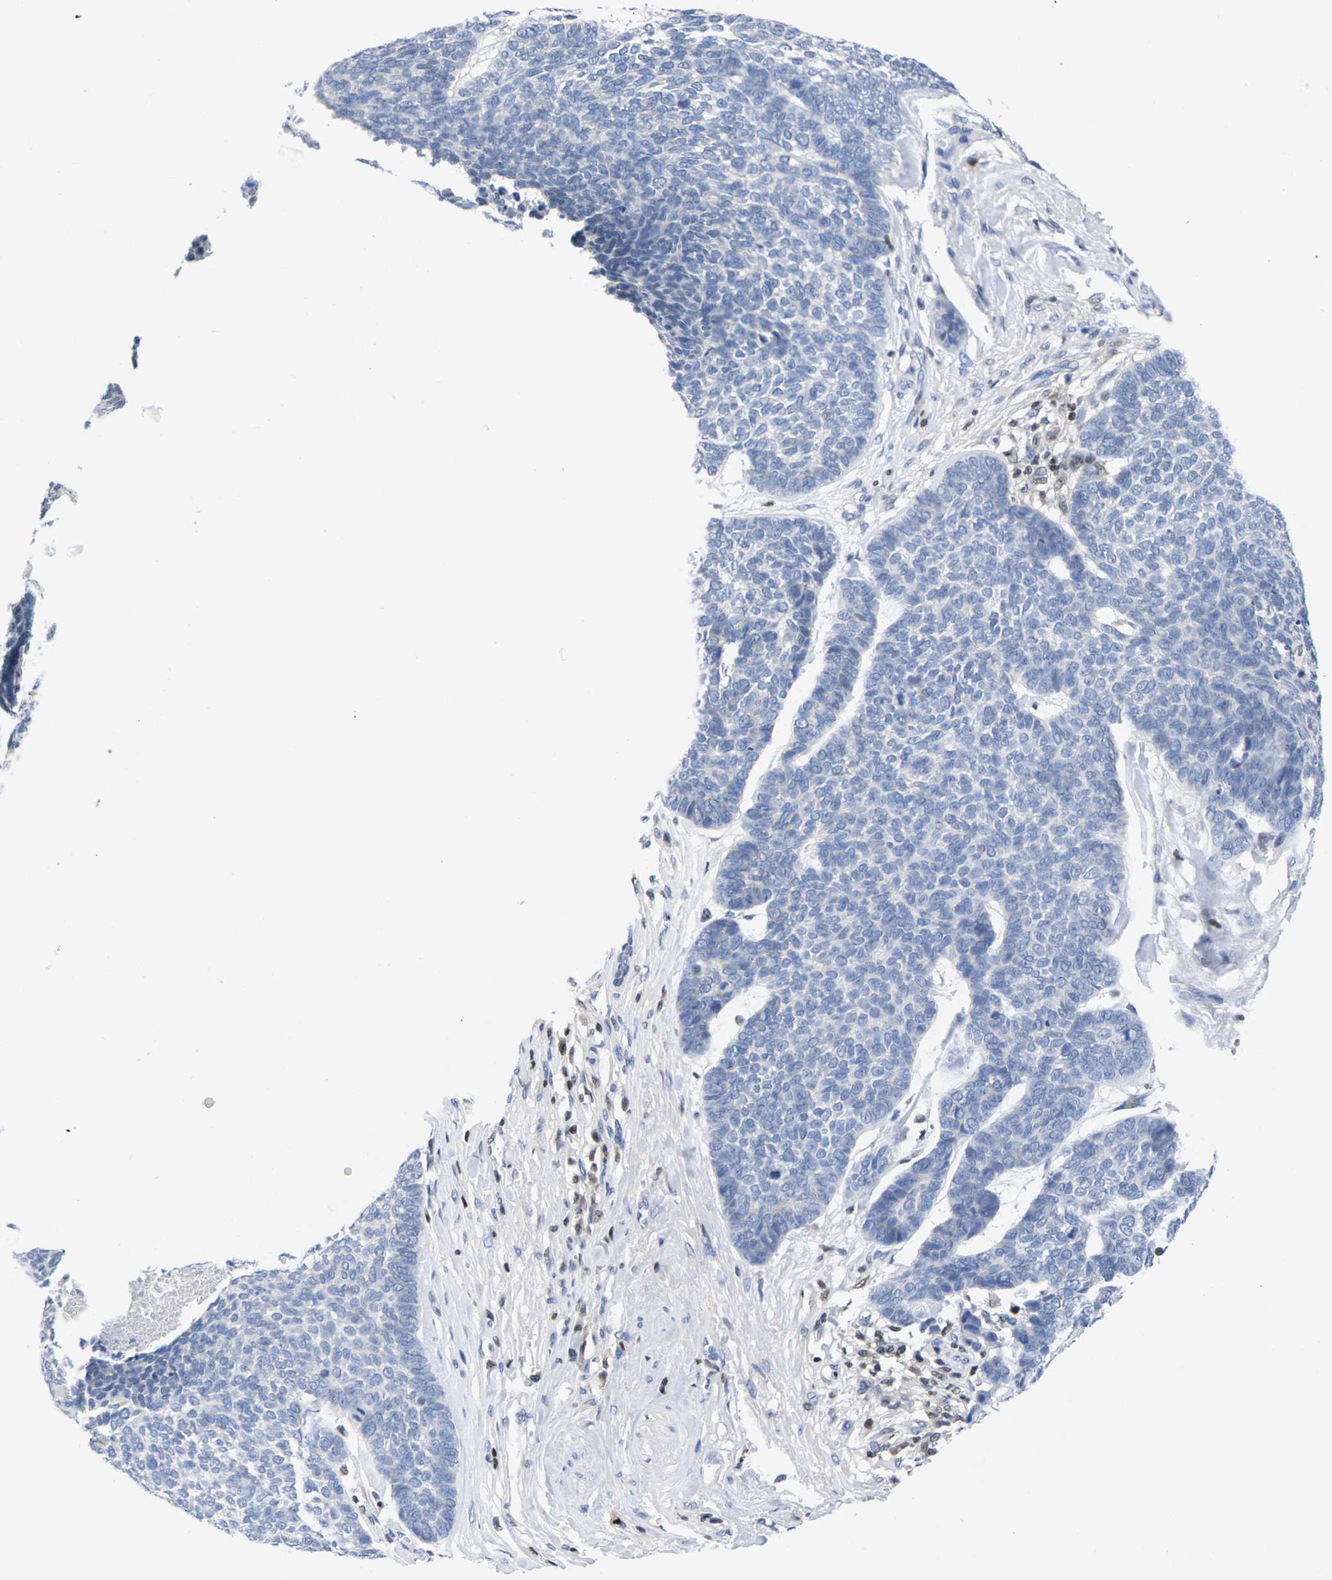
{"staining": {"intensity": "negative", "quantity": "none", "location": "none"}, "tissue": "skin cancer", "cell_type": "Tumor cells", "image_type": "cancer", "snomed": [{"axis": "morphology", "description": "Basal cell carcinoma"}, {"axis": "topography", "description": "Skin"}], "caption": "Immunohistochemistry of human skin cancer (basal cell carcinoma) exhibits no staining in tumor cells.", "gene": "IKZF1", "patient": {"sex": "male", "age": 84}}